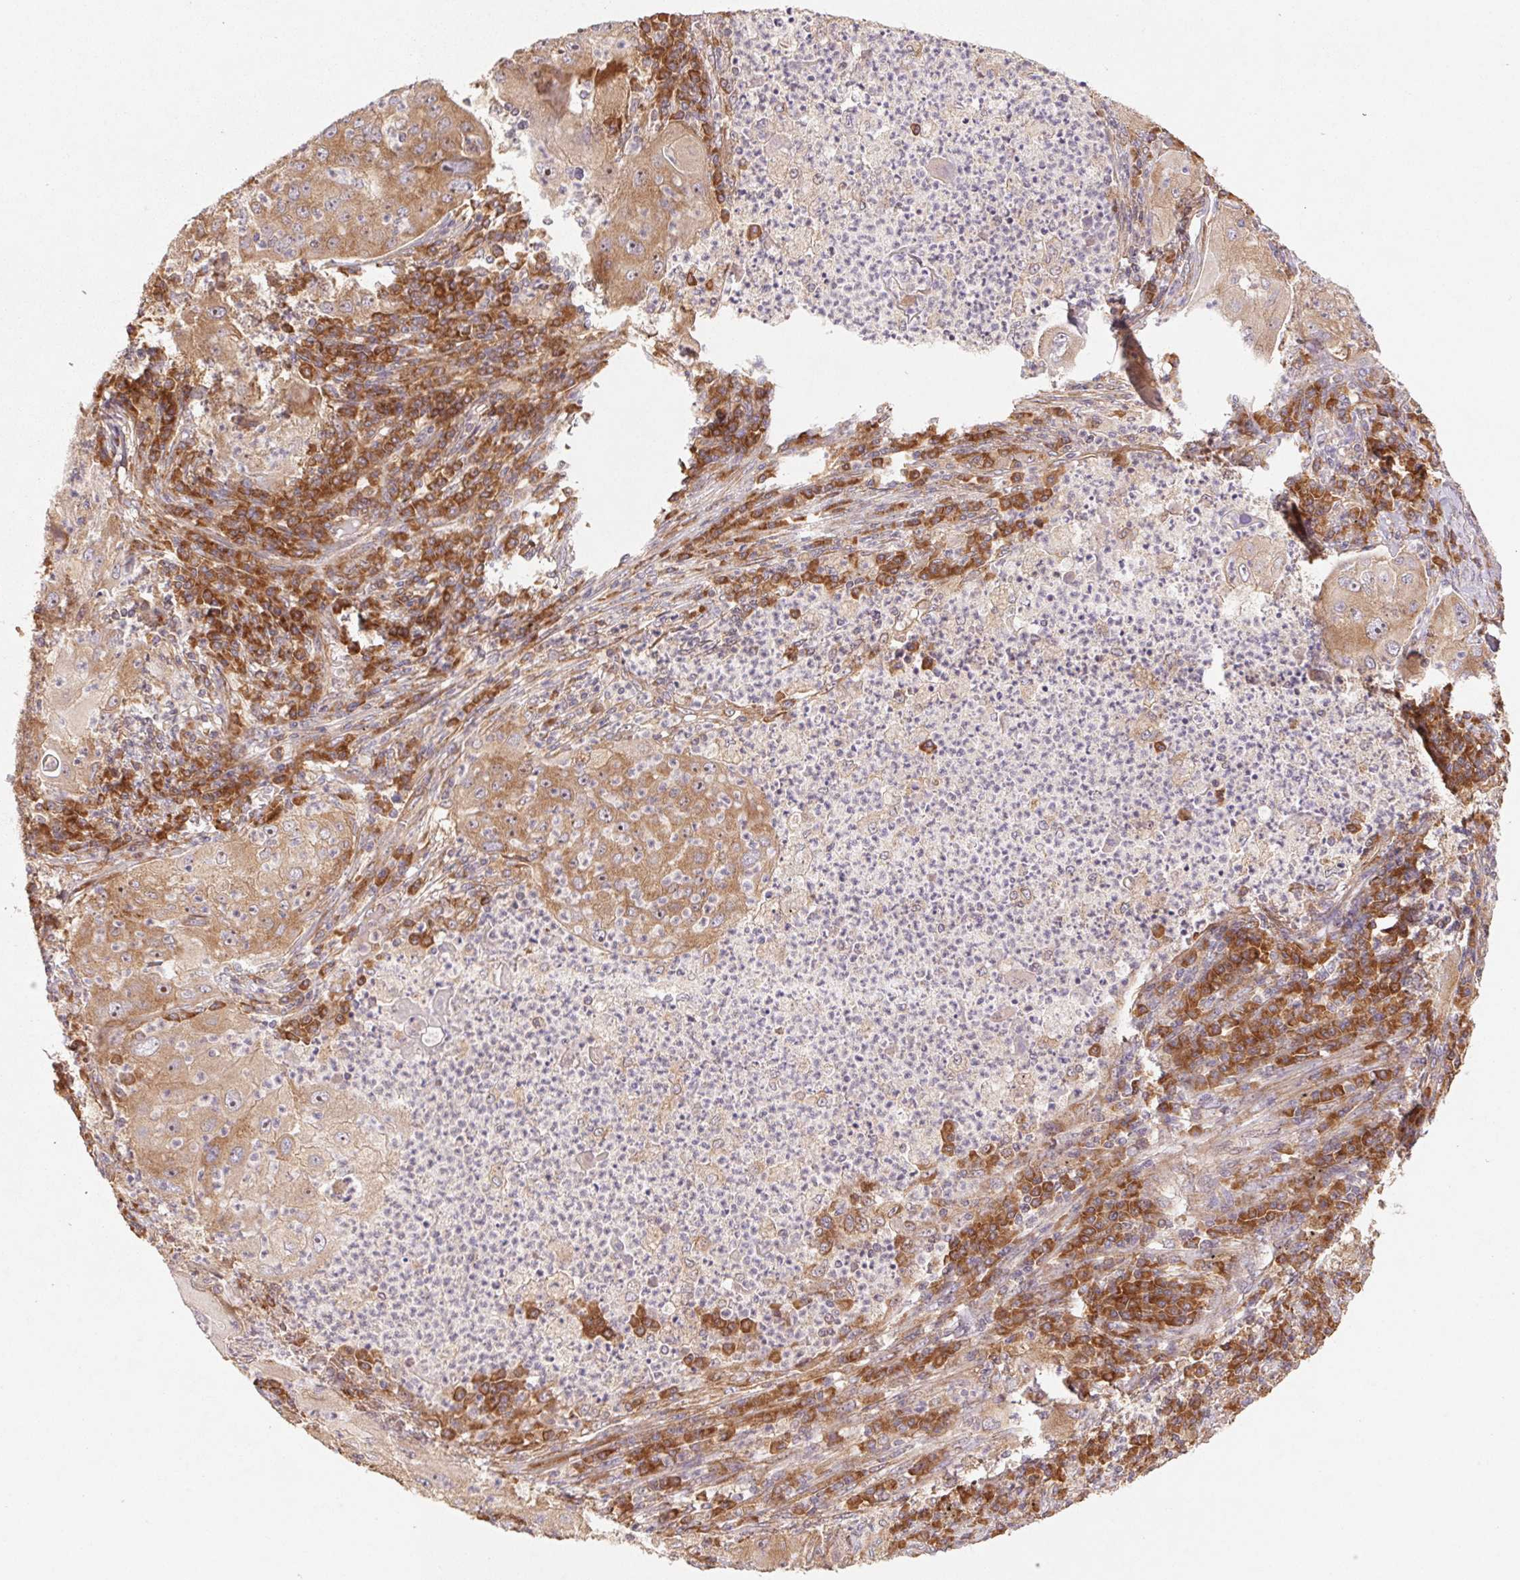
{"staining": {"intensity": "moderate", "quantity": ">75%", "location": "cytoplasmic/membranous"}, "tissue": "lung cancer", "cell_type": "Tumor cells", "image_type": "cancer", "snomed": [{"axis": "morphology", "description": "Squamous cell carcinoma, NOS"}, {"axis": "topography", "description": "Lung"}], "caption": "This image reveals IHC staining of human lung cancer (squamous cell carcinoma), with medium moderate cytoplasmic/membranous staining in about >75% of tumor cells.", "gene": "RPL27A", "patient": {"sex": "female", "age": 59}}